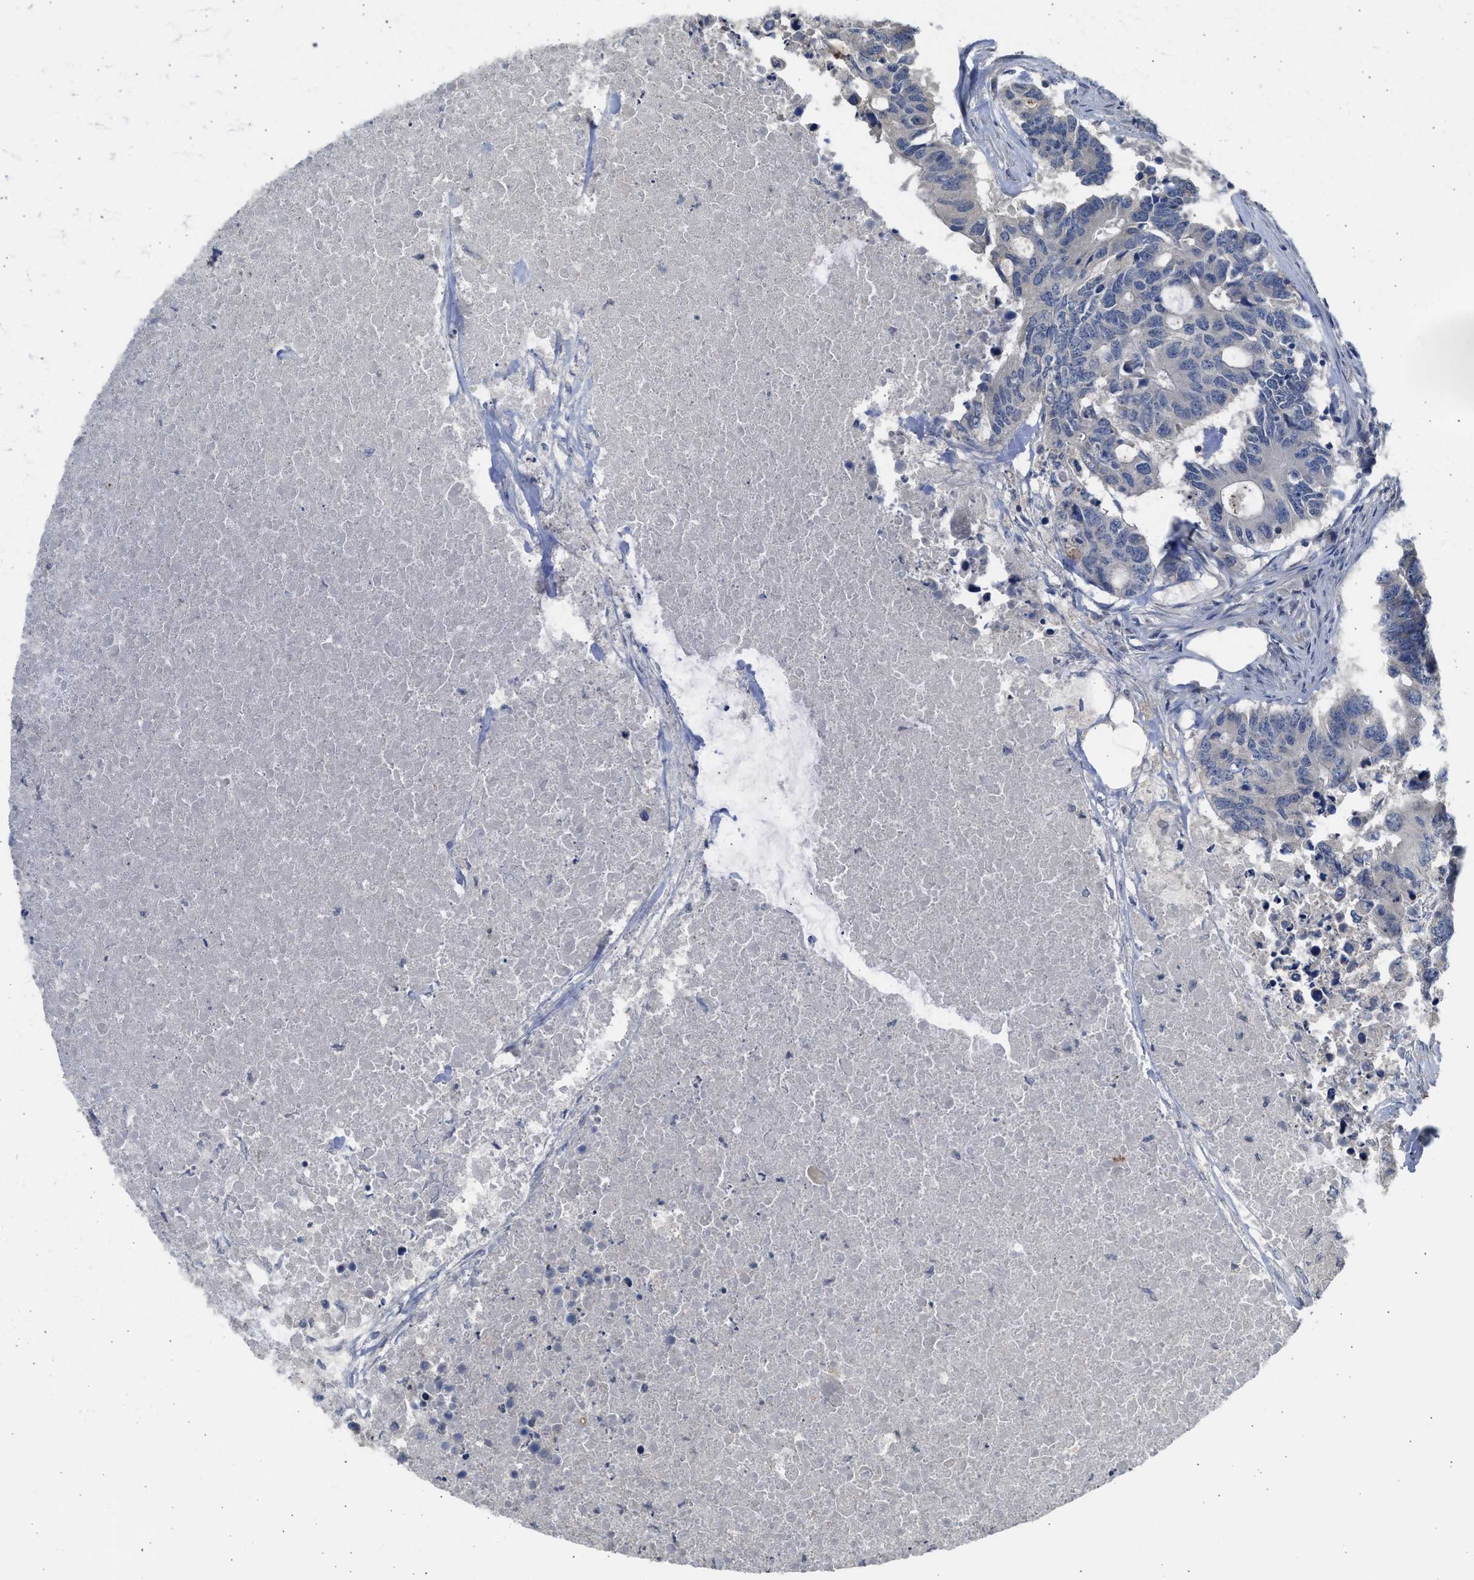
{"staining": {"intensity": "negative", "quantity": "none", "location": "none"}, "tissue": "colorectal cancer", "cell_type": "Tumor cells", "image_type": "cancer", "snomed": [{"axis": "morphology", "description": "Adenocarcinoma, NOS"}, {"axis": "topography", "description": "Colon"}], "caption": "An image of colorectal cancer (adenocarcinoma) stained for a protein reveals no brown staining in tumor cells.", "gene": "SULT2A1", "patient": {"sex": "male", "age": 71}}